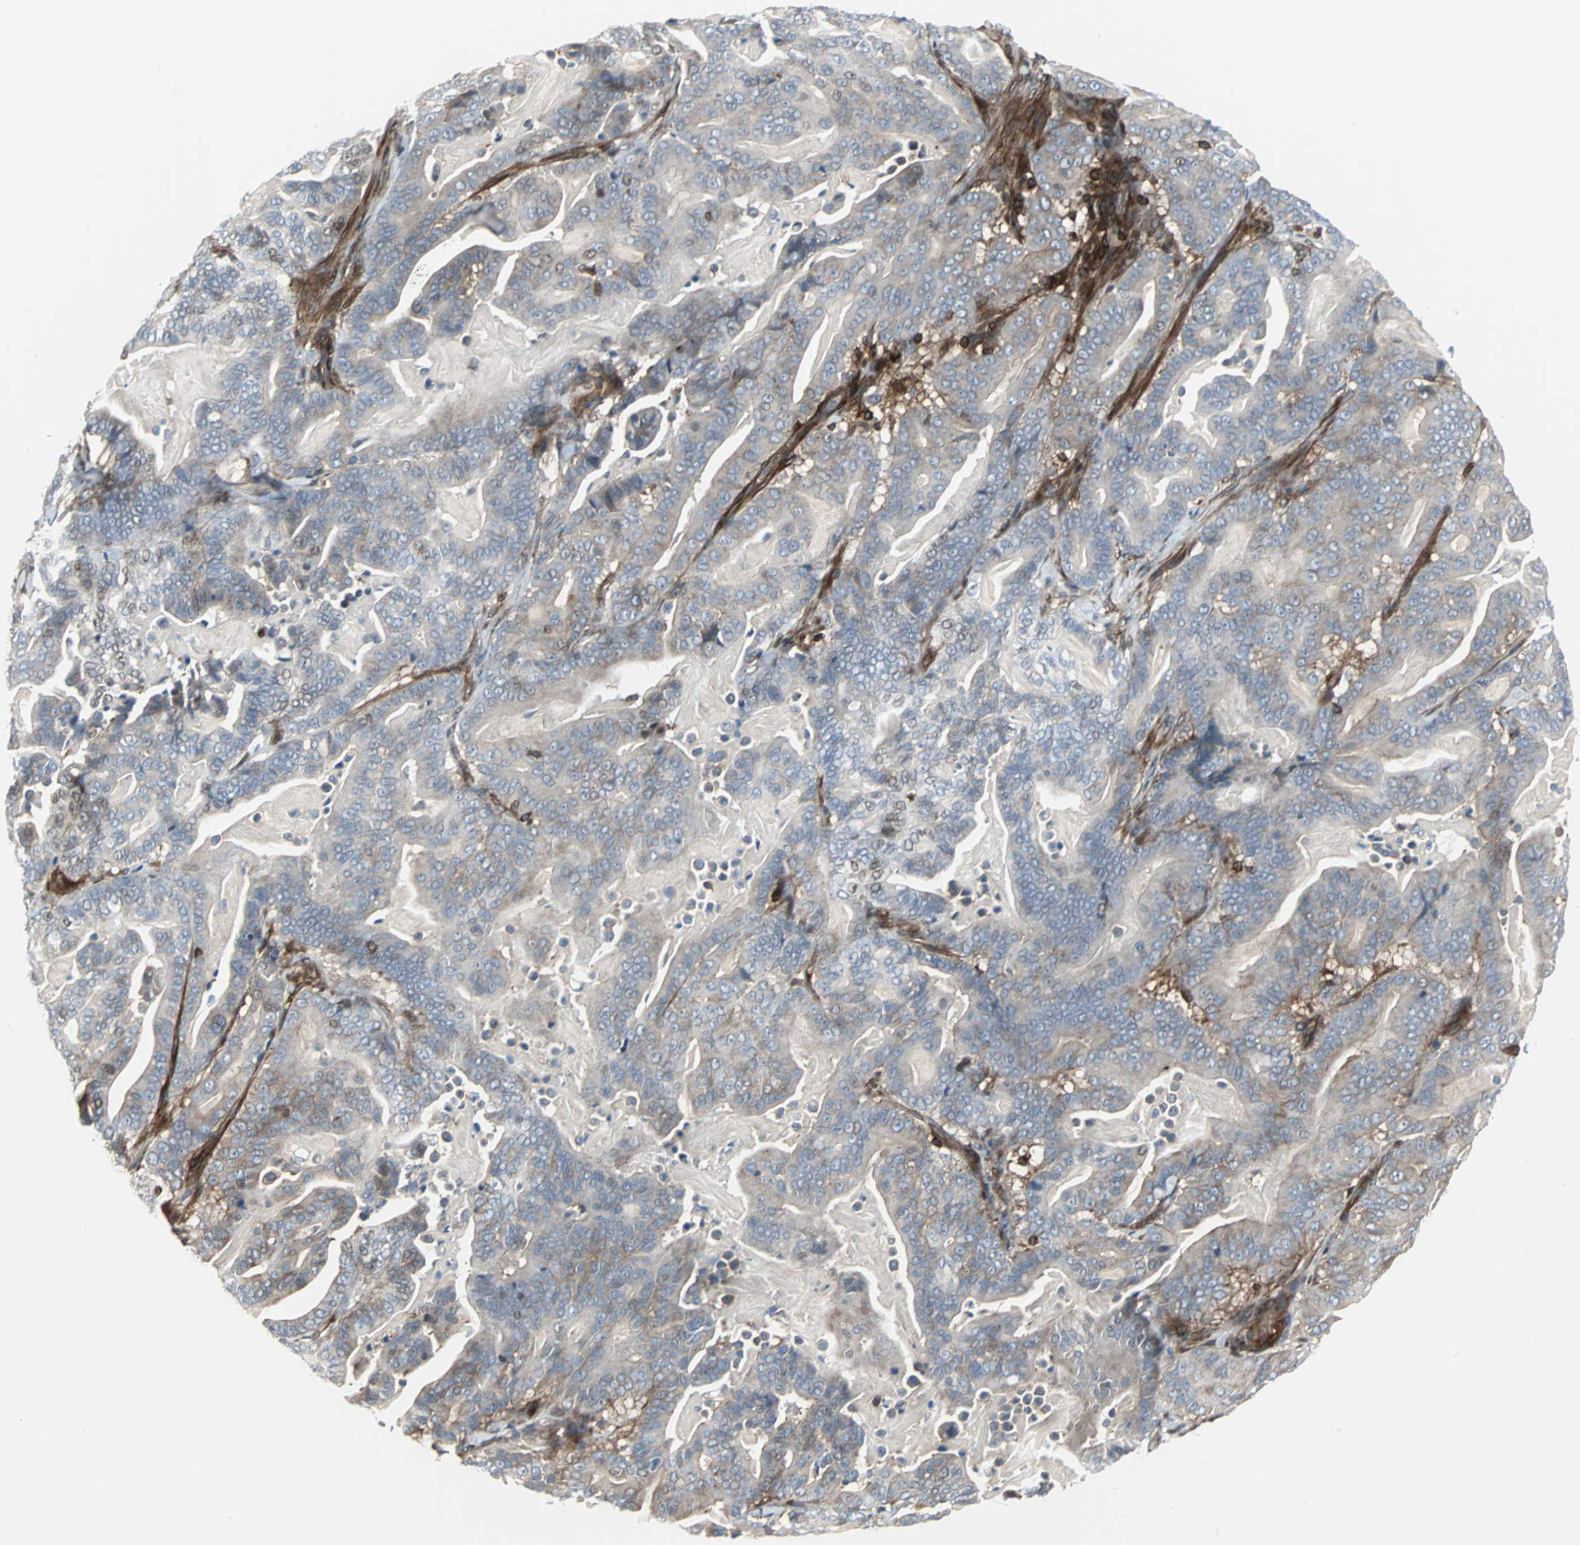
{"staining": {"intensity": "weak", "quantity": ">75%", "location": "cytoplasmic/membranous"}, "tissue": "pancreatic cancer", "cell_type": "Tumor cells", "image_type": "cancer", "snomed": [{"axis": "morphology", "description": "Adenocarcinoma, NOS"}, {"axis": "topography", "description": "Pancreas"}], "caption": "DAB immunohistochemical staining of pancreatic cancer exhibits weak cytoplasmic/membranous protein expression in about >75% of tumor cells.", "gene": "RELA", "patient": {"sex": "male", "age": 63}}